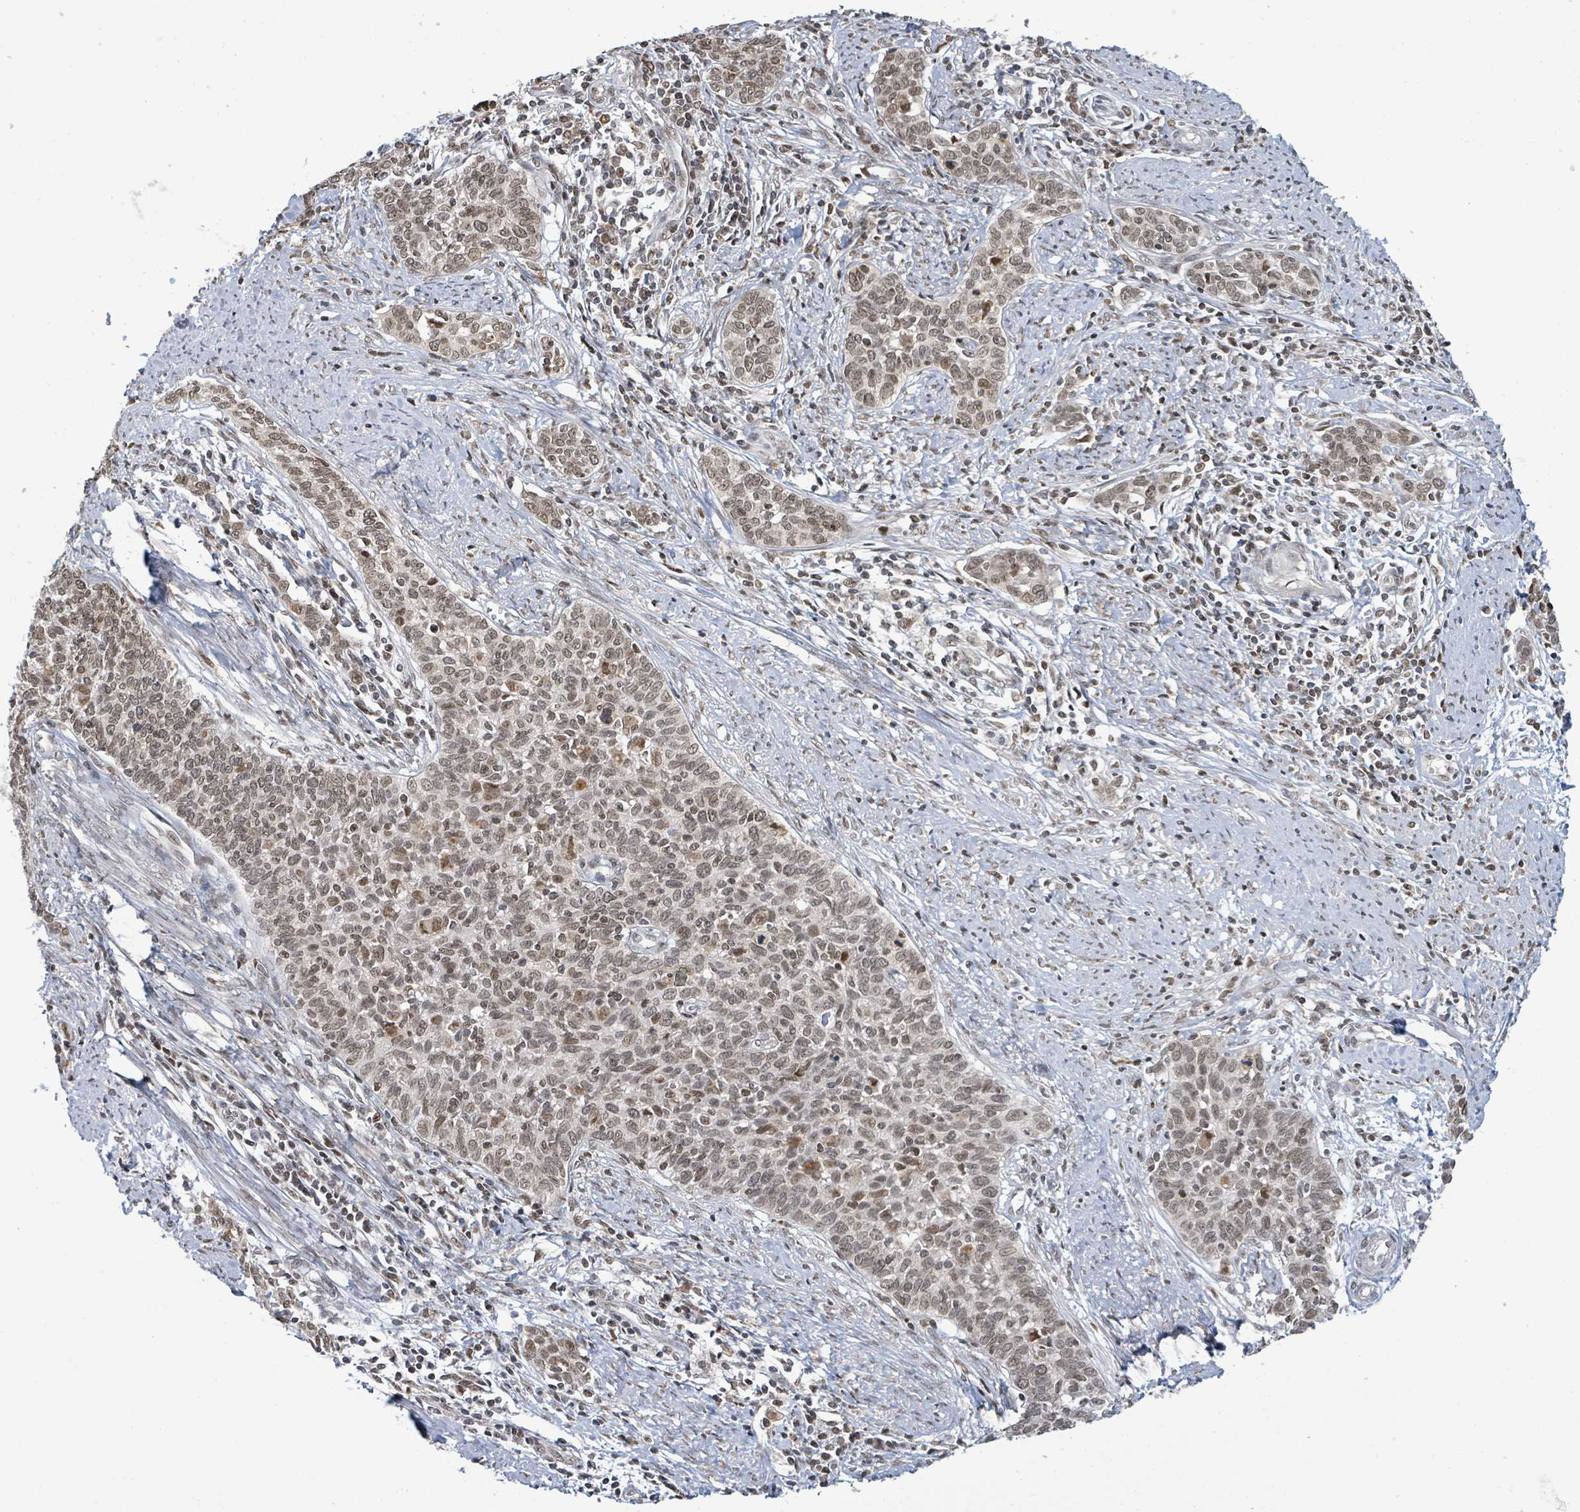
{"staining": {"intensity": "moderate", "quantity": ">75%", "location": "nuclear"}, "tissue": "cervical cancer", "cell_type": "Tumor cells", "image_type": "cancer", "snomed": [{"axis": "morphology", "description": "Squamous cell carcinoma, NOS"}, {"axis": "topography", "description": "Cervix"}], "caption": "Cervical cancer (squamous cell carcinoma) stained with a protein marker reveals moderate staining in tumor cells.", "gene": "SBF2", "patient": {"sex": "female", "age": 39}}